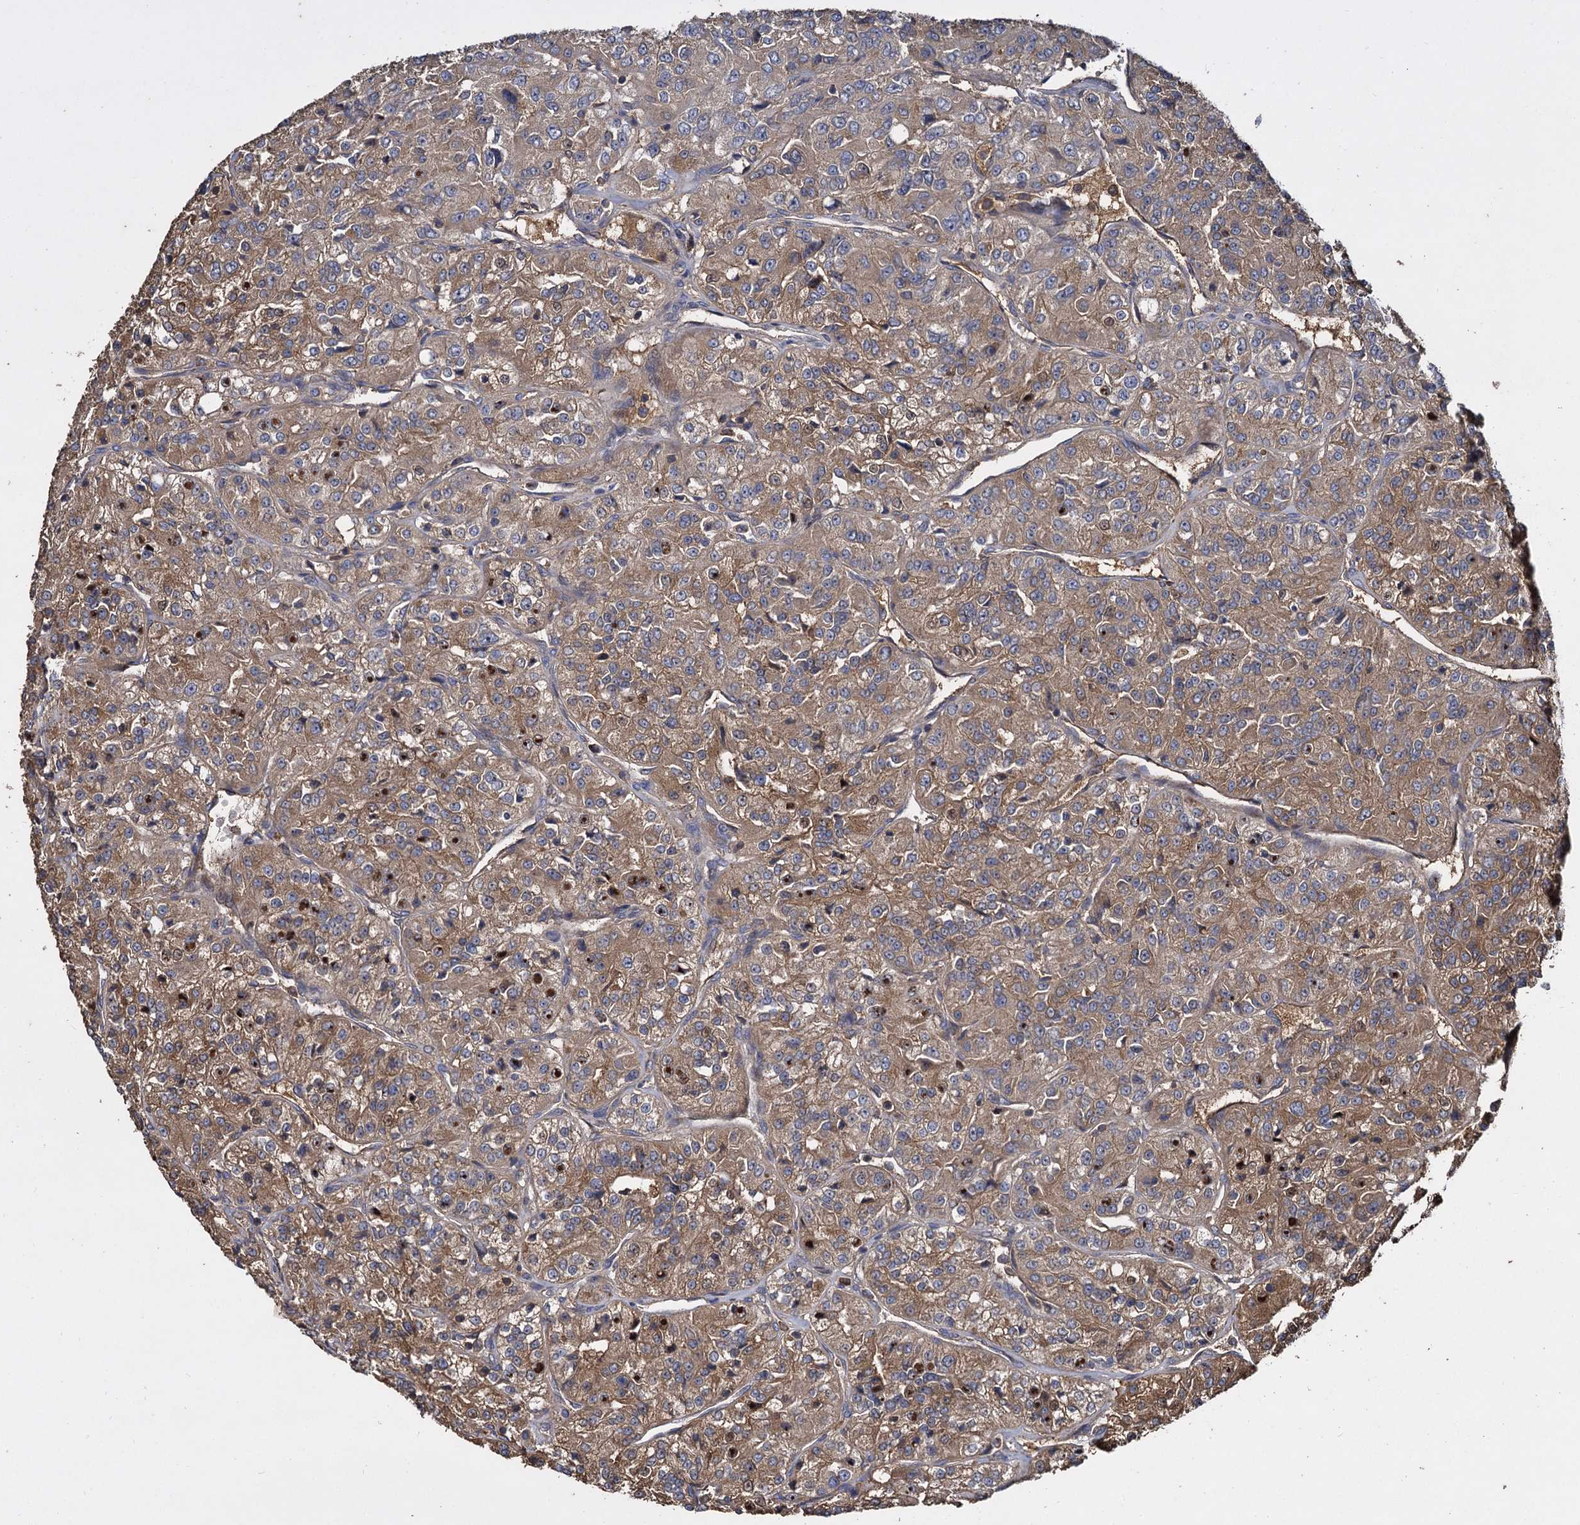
{"staining": {"intensity": "moderate", "quantity": ">75%", "location": "cytoplasmic/membranous"}, "tissue": "renal cancer", "cell_type": "Tumor cells", "image_type": "cancer", "snomed": [{"axis": "morphology", "description": "Adenocarcinoma, NOS"}, {"axis": "topography", "description": "Kidney"}], "caption": "Tumor cells display medium levels of moderate cytoplasmic/membranous positivity in about >75% of cells in human adenocarcinoma (renal).", "gene": "GCLC", "patient": {"sex": "female", "age": 63}}